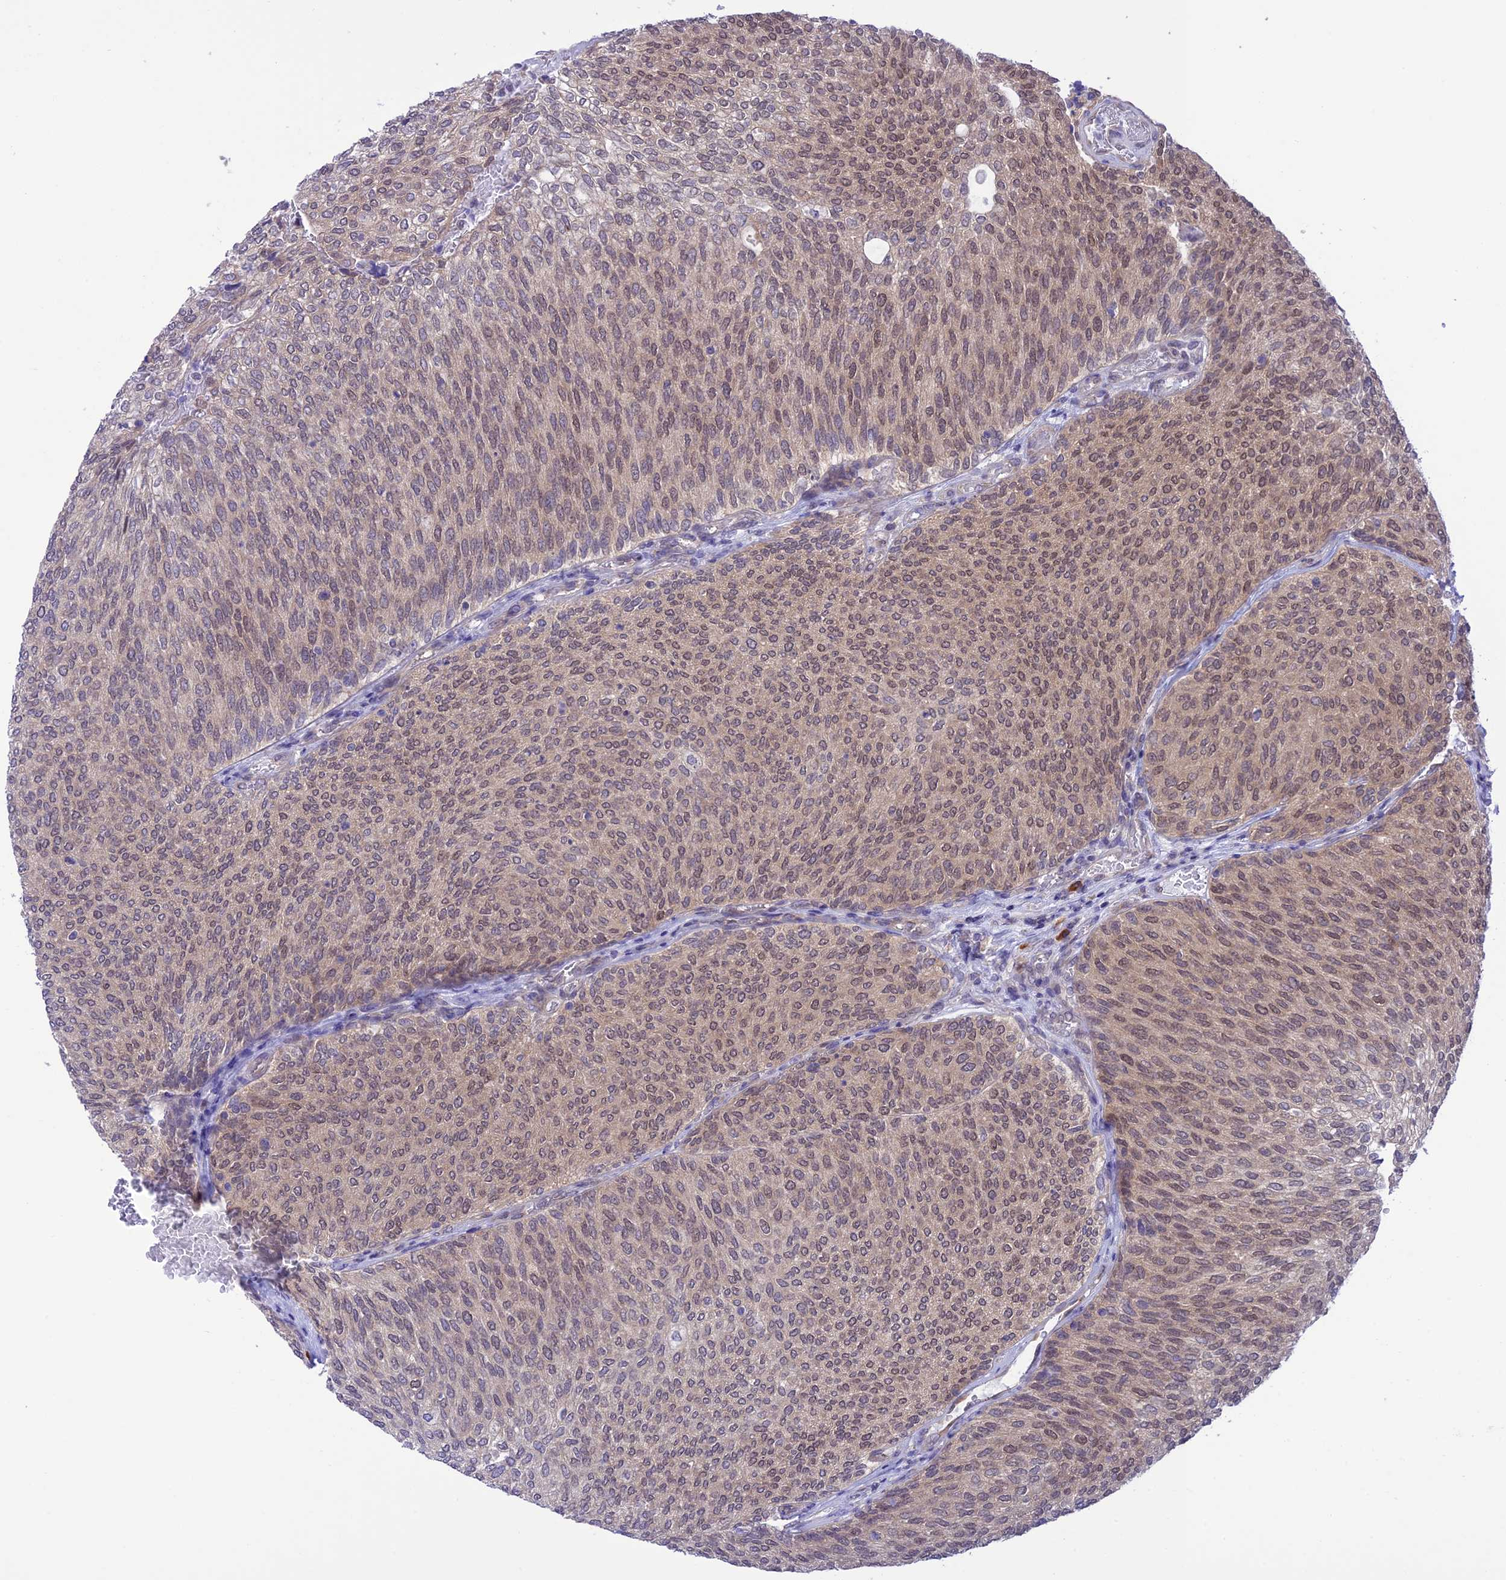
{"staining": {"intensity": "weak", "quantity": ">75%", "location": "cytoplasmic/membranous,nuclear"}, "tissue": "urothelial cancer", "cell_type": "Tumor cells", "image_type": "cancer", "snomed": [{"axis": "morphology", "description": "Urothelial carcinoma, Low grade"}, {"axis": "topography", "description": "Urinary bladder"}], "caption": "Immunohistochemistry of human urothelial cancer exhibits low levels of weak cytoplasmic/membranous and nuclear expression in about >75% of tumor cells.", "gene": "RNF126", "patient": {"sex": "female", "age": 79}}